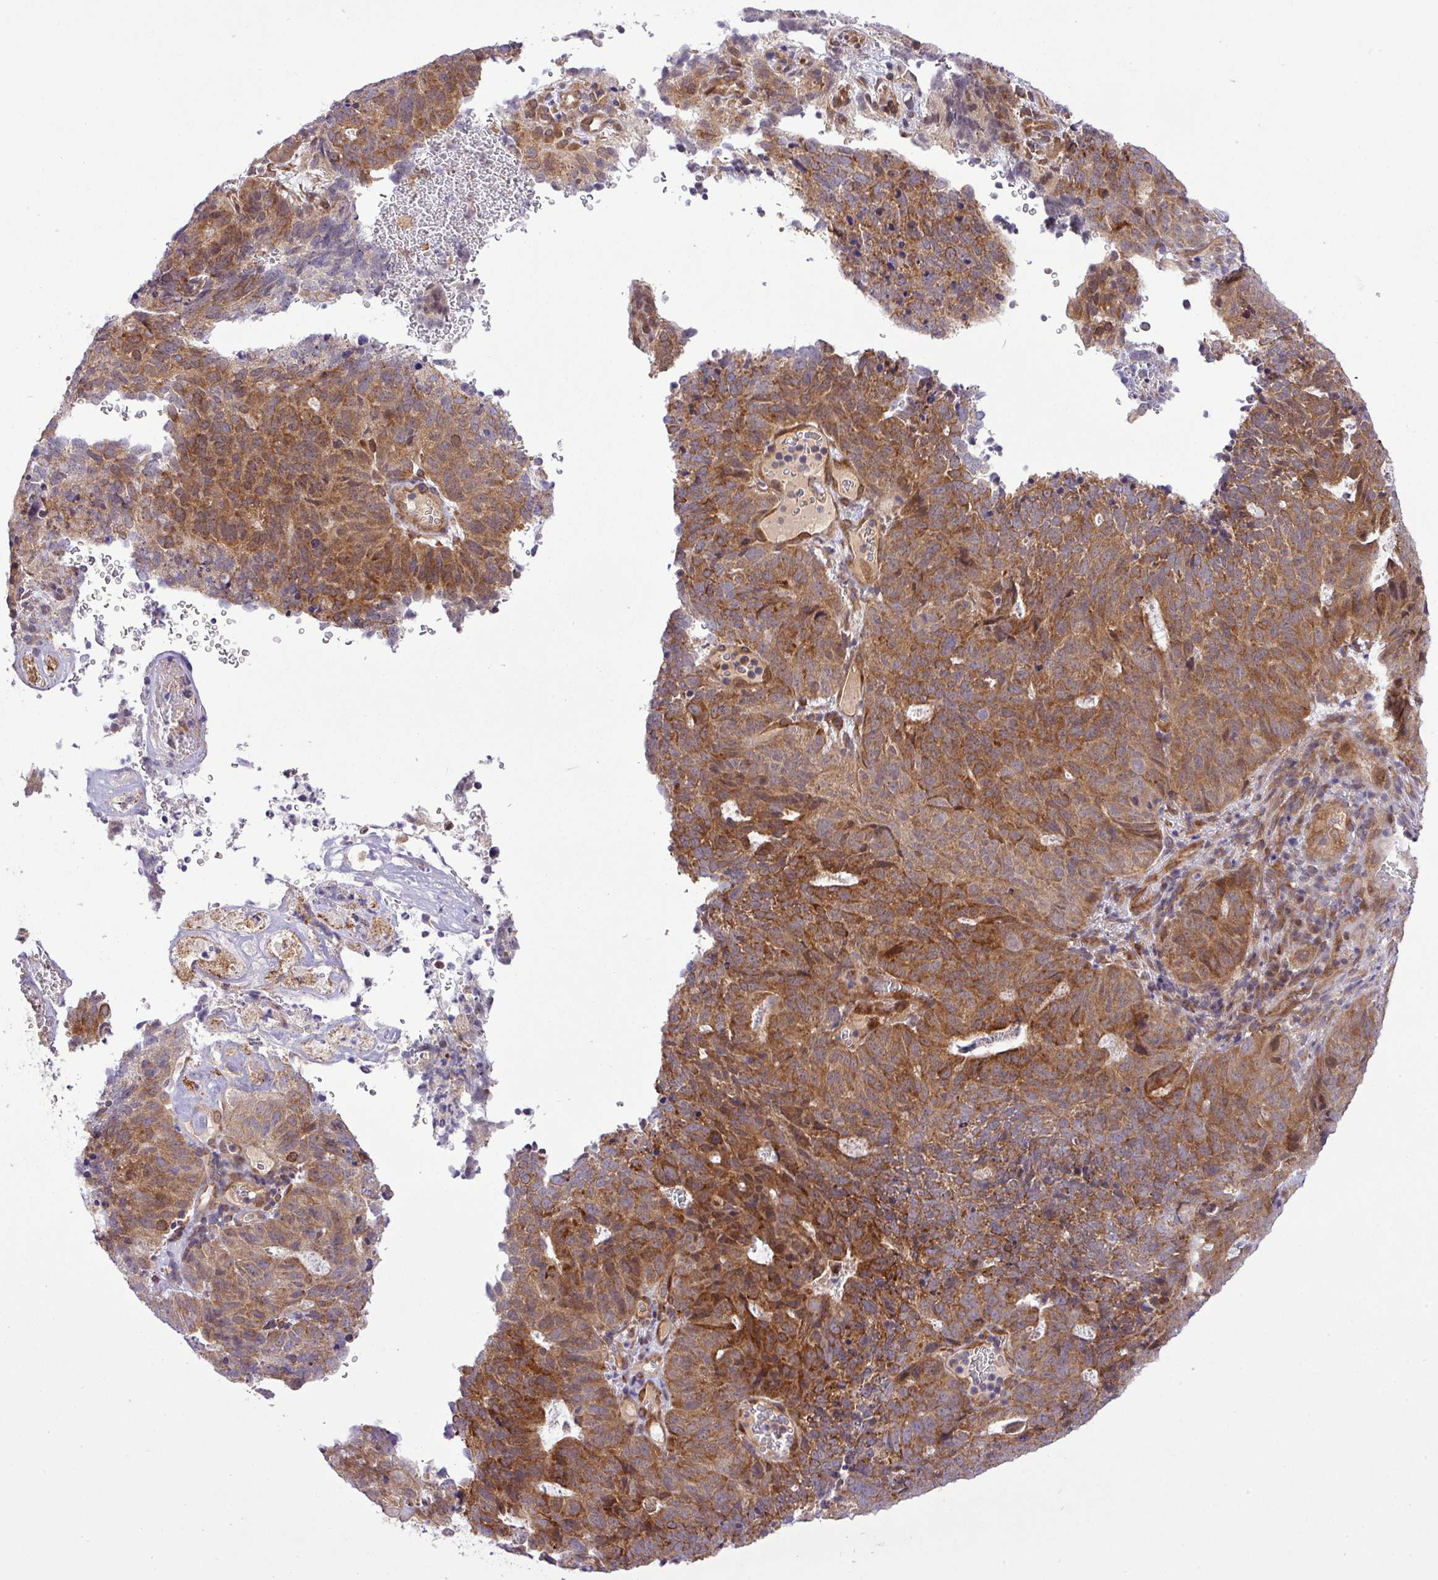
{"staining": {"intensity": "strong", "quantity": ">75%", "location": "cytoplasmic/membranous"}, "tissue": "cervical cancer", "cell_type": "Tumor cells", "image_type": "cancer", "snomed": [{"axis": "morphology", "description": "Adenocarcinoma, NOS"}, {"axis": "topography", "description": "Cervix"}], "caption": "Human cervical adenocarcinoma stained for a protein (brown) exhibits strong cytoplasmic/membranous positive staining in about >75% of tumor cells.", "gene": "FAM222B", "patient": {"sex": "female", "age": 38}}